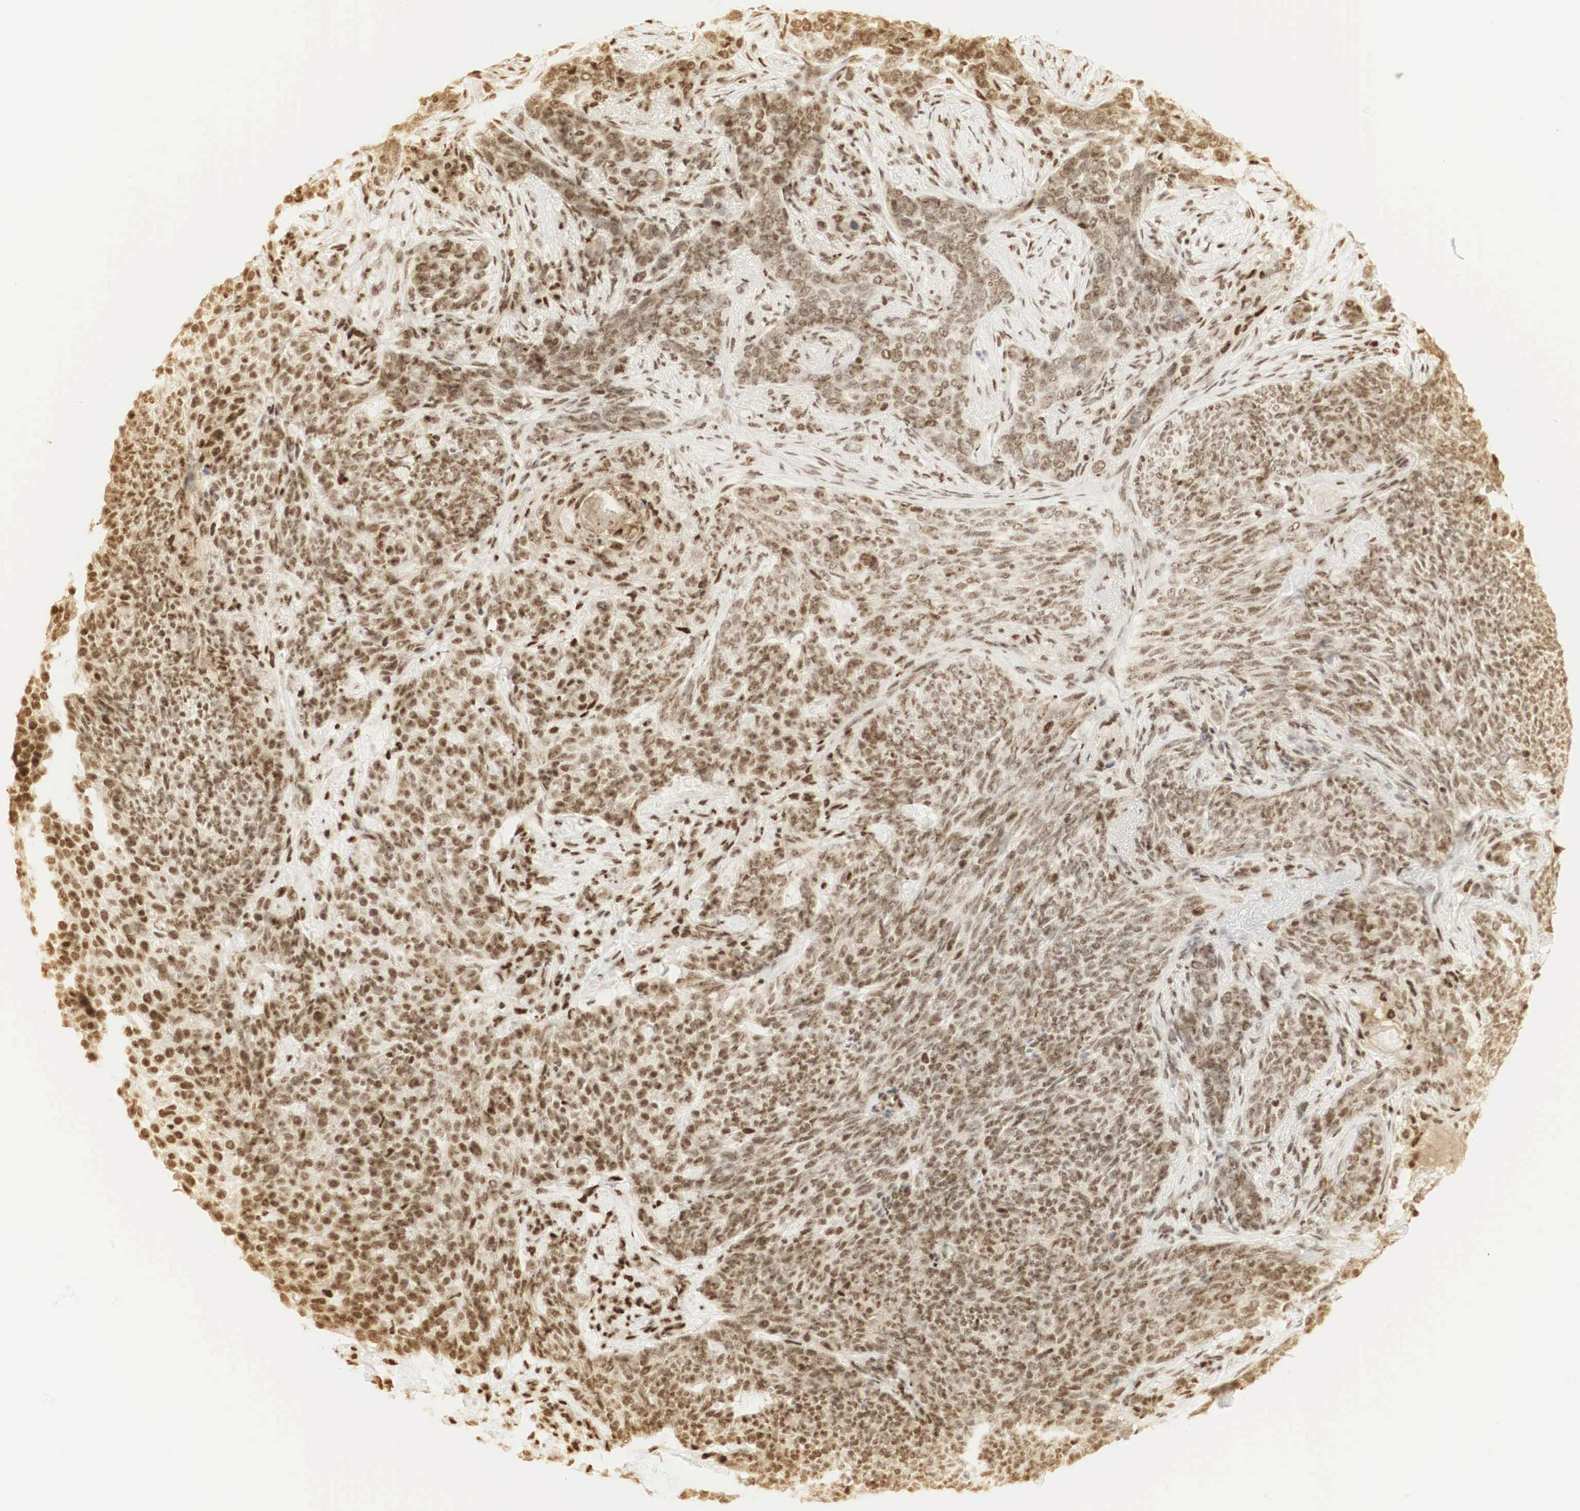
{"staining": {"intensity": "moderate", "quantity": ">75%", "location": "cytoplasmic/membranous,nuclear"}, "tissue": "skin cancer", "cell_type": "Tumor cells", "image_type": "cancer", "snomed": [{"axis": "morphology", "description": "Basal cell carcinoma"}, {"axis": "topography", "description": "Skin"}], "caption": "Human skin basal cell carcinoma stained with a brown dye displays moderate cytoplasmic/membranous and nuclear positive staining in approximately >75% of tumor cells.", "gene": "RNF113A", "patient": {"sex": "male", "age": 89}}